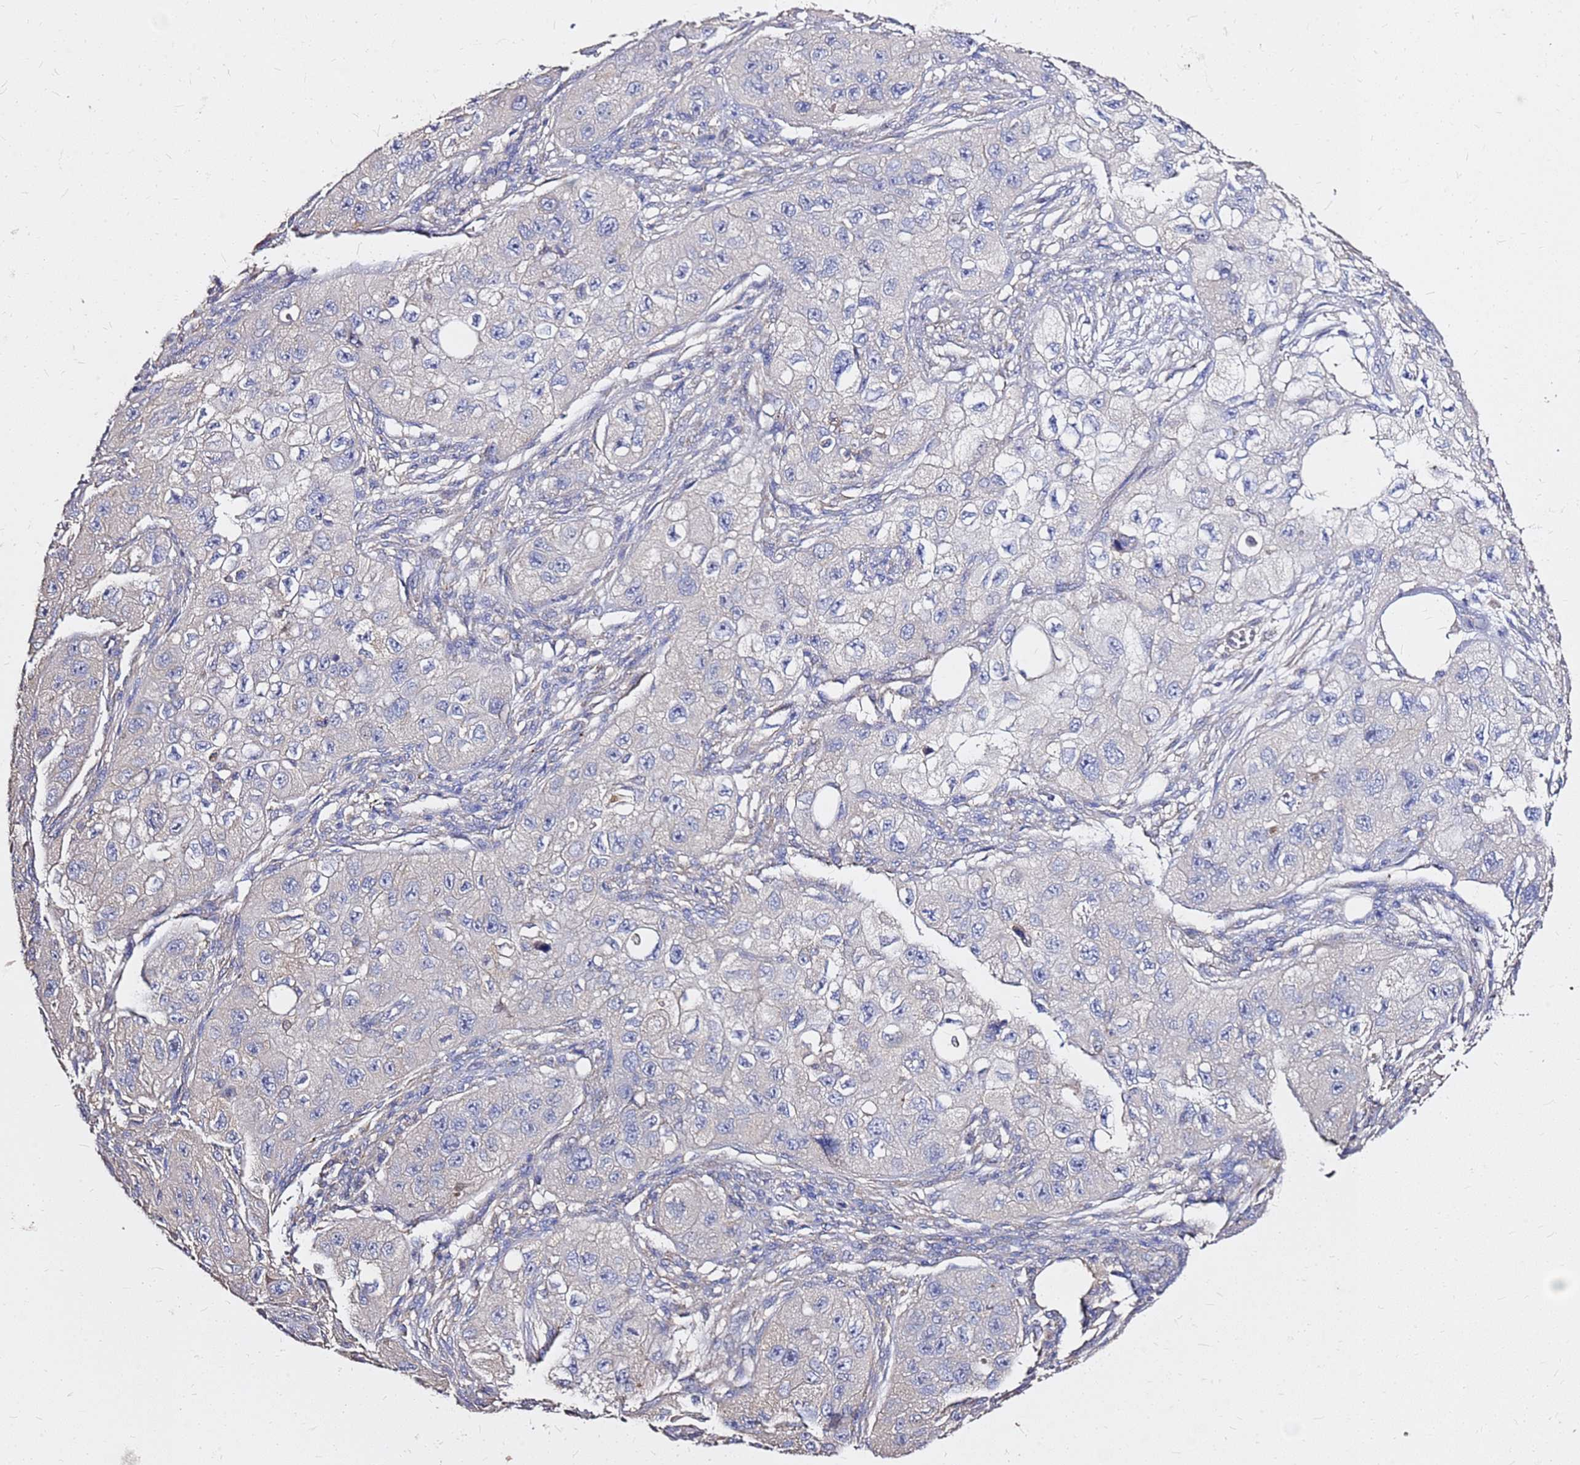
{"staining": {"intensity": "negative", "quantity": "none", "location": "none"}, "tissue": "skin cancer", "cell_type": "Tumor cells", "image_type": "cancer", "snomed": [{"axis": "morphology", "description": "Squamous cell carcinoma, NOS"}, {"axis": "topography", "description": "Skin"}, {"axis": "topography", "description": "Subcutis"}], "caption": "Immunohistochemical staining of human skin cancer exhibits no significant positivity in tumor cells. The staining was performed using DAB (3,3'-diaminobenzidine) to visualize the protein expression in brown, while the nuclei were stained in blue with hematoxylin (Magnification: 20x).", "gene": "EXD3", "patient": {"sex": "male", "age": 73}}